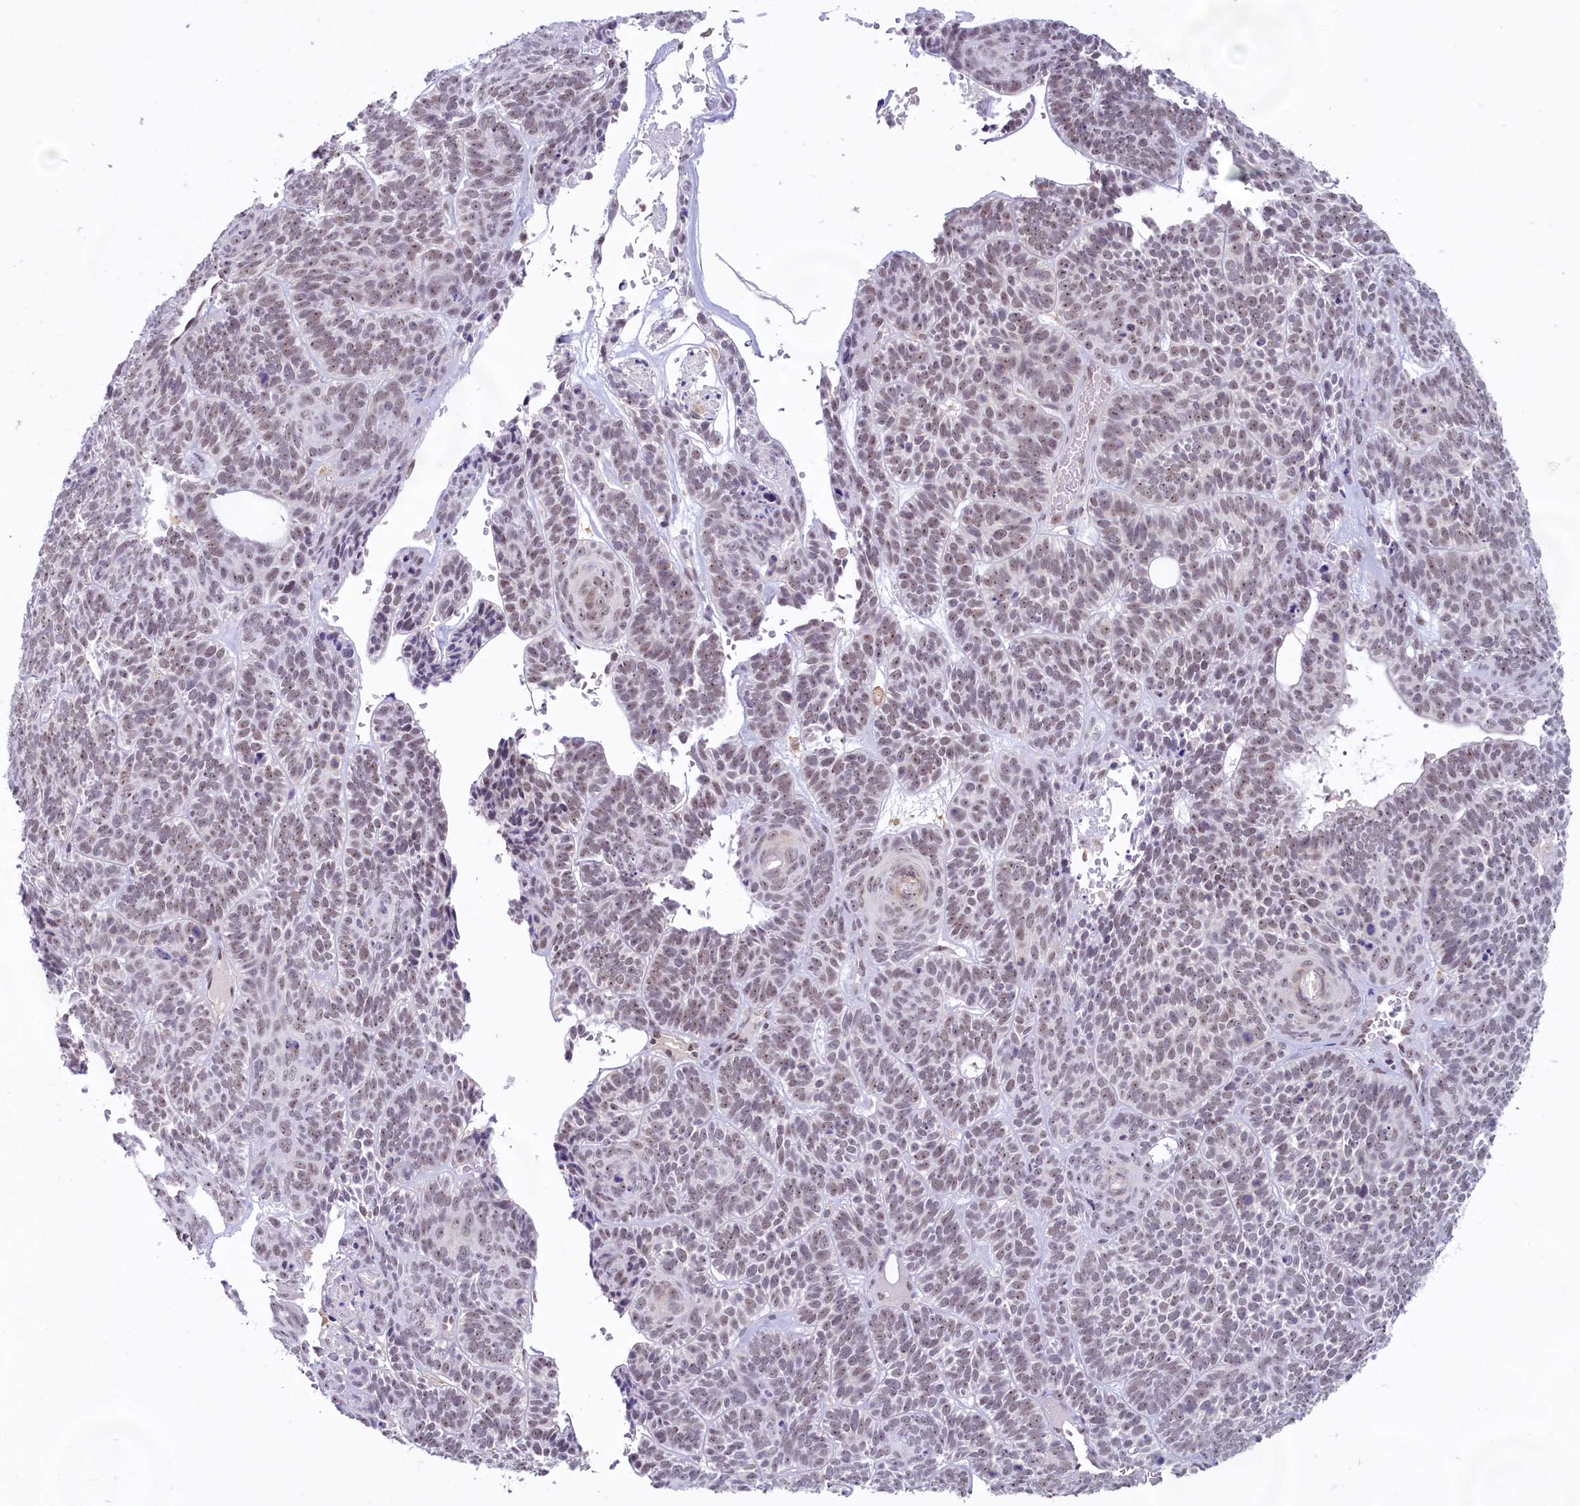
{"staining": {"intensity": "weak", "quantity": "25%-75%", "location": "nuclear"}, "tissue": "skin cancer", "cell_type": "Tumor cells", "image_type": "cancer", "snomed": [{"axis": "morphology", "description": "Basal cell carcinoma"}, {"axis": "topography", "description": "Skin"}], "caption": "Tumor cells show low levels of weak nuclear positivity in approximately 25%-75% of cells in skin cancer.", "gene": "C1D", "patient": {"sex": "male", "age": 85}}